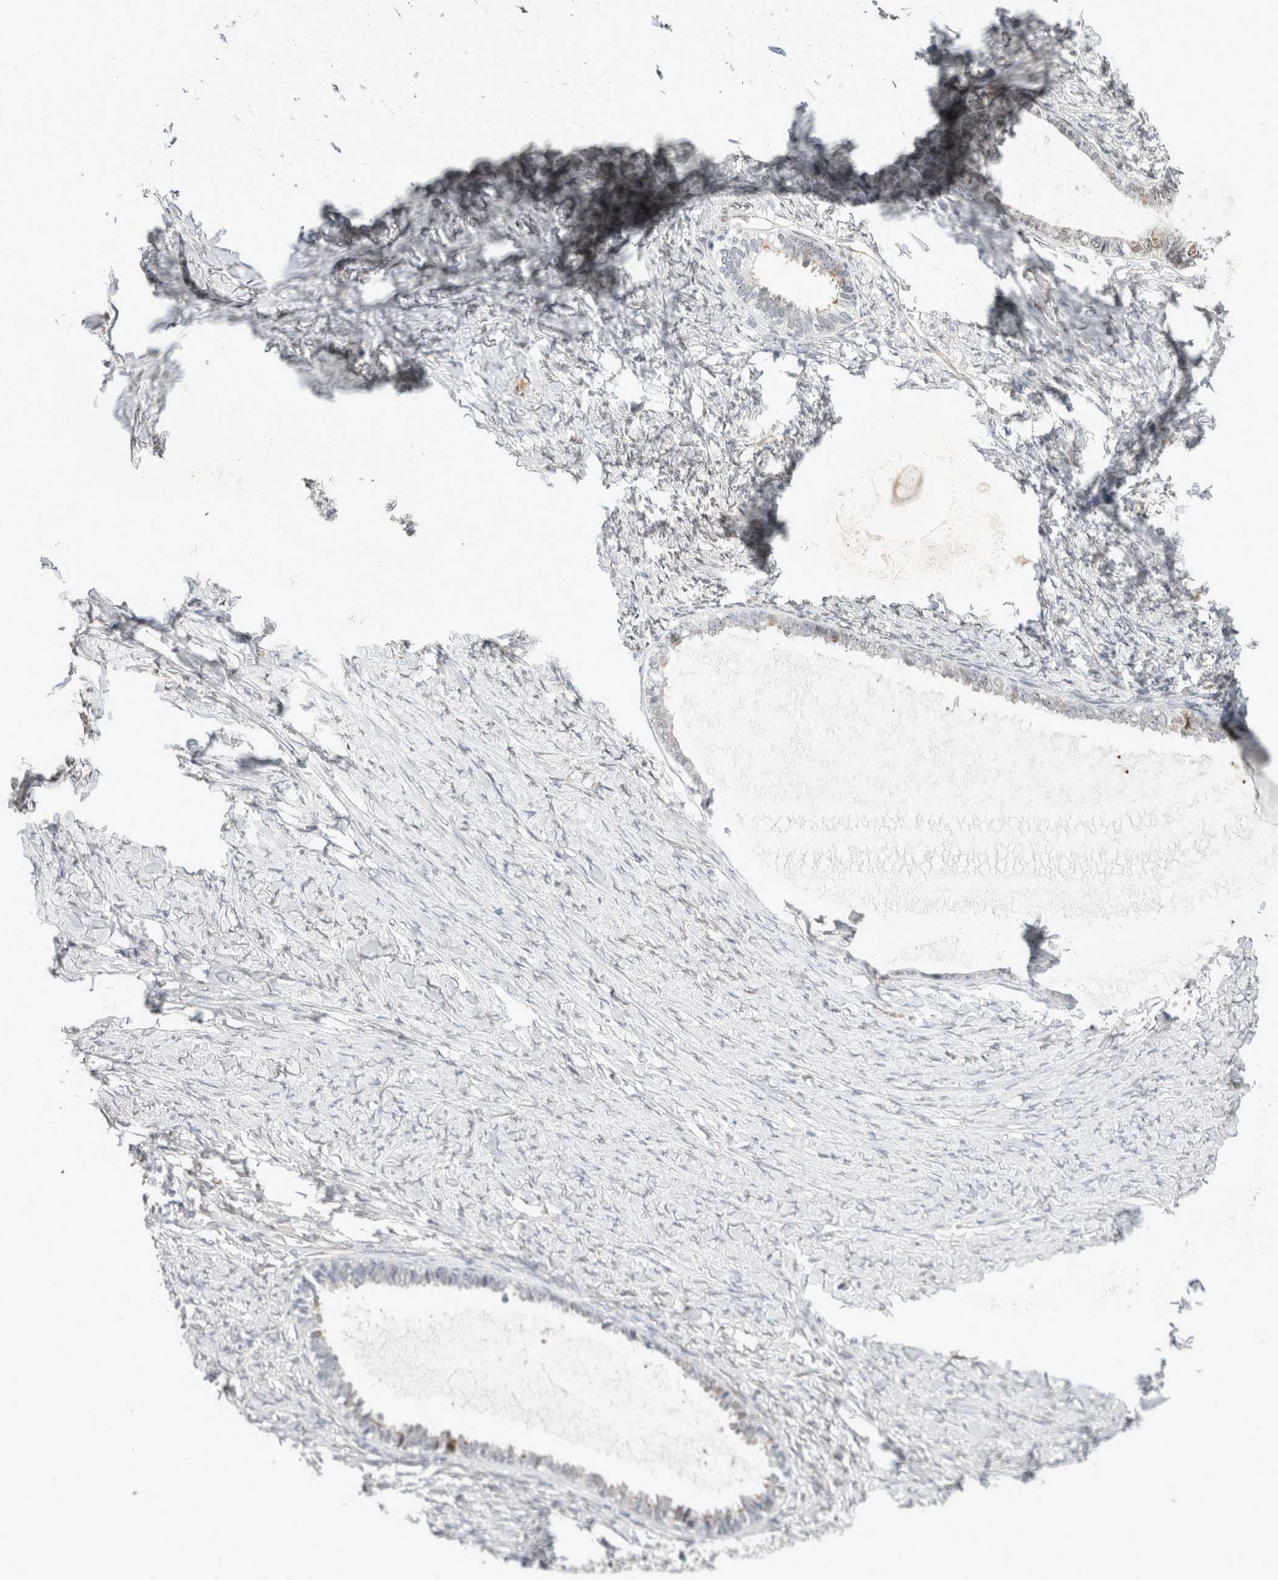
{"staining": {"intensity": "negative", "quantity": "none", "location": "none"}, "tissue": "ovarian cancer", "cell_type": "Tumor cells", "image_type": "cancer", "snomed": [{"axis": "morphology", "description": "Cystadenocarcinoma, serous, NOS"}, {"axis": "topography", "description": "Ovary"}], "caption": "Ovarian cancer stained for a protein using IHC shows no staining tumor cells.", "gene": "EIF4G3", "patient": {"sex": "female", "age": 79}}